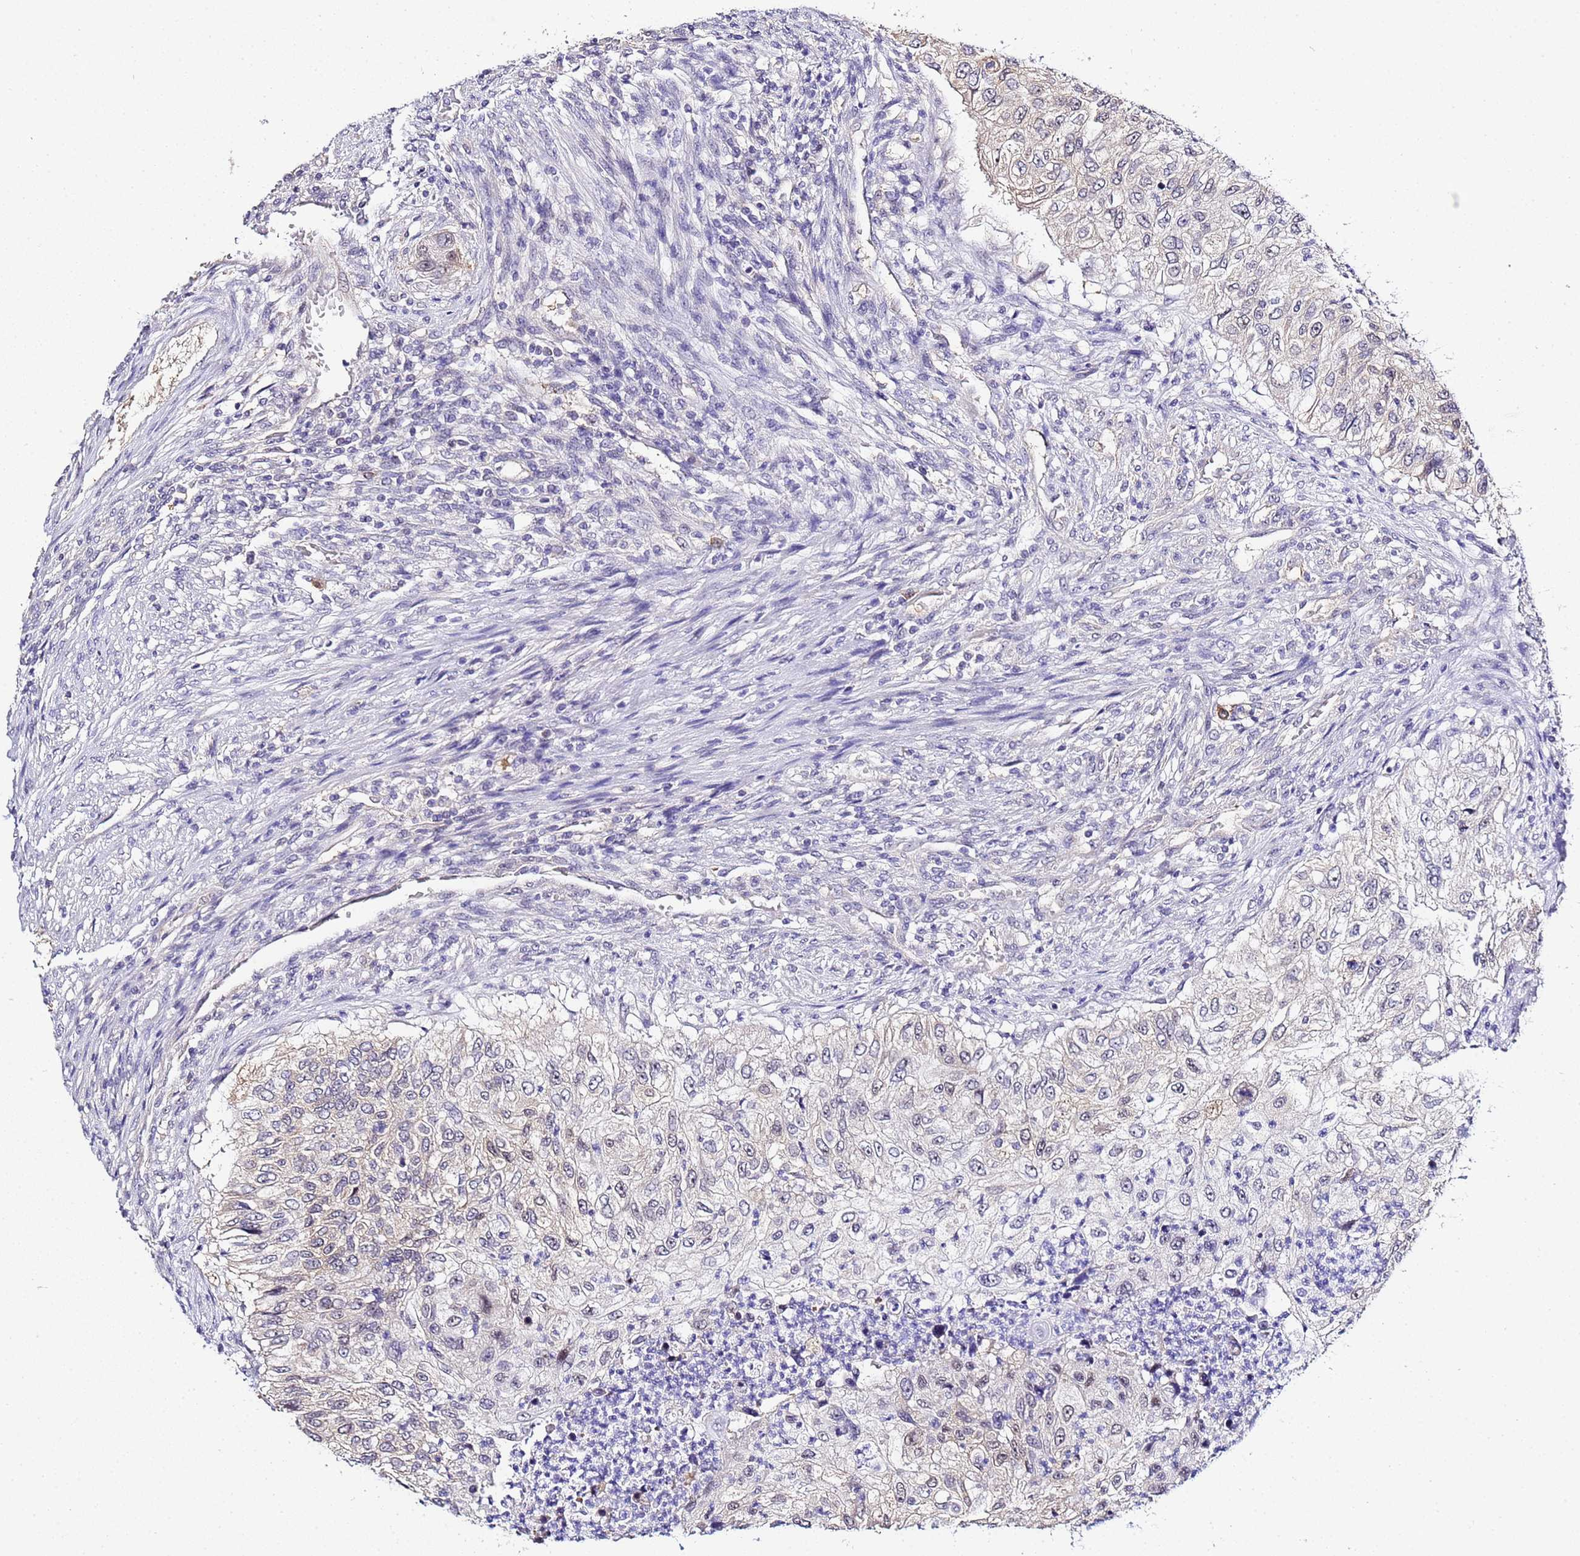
{"staining": {"intensity": "weak", "quantity": "<25%", "location": "nuclear"}, "tissue": "urothelial cancer", "cell_type": "Tumor cells", "image_type": "cancer", "snomed": [{"axis": "morphology", "description": "Urothelial carcinoma, High grade"}, {"axis": "topography", "description": "Urinary bladder"}], "caption": "Tumor cells are negative for protein expression in human urothelial cancer.", "gene": "ACTL6B", "patient": {"sex": "female", "age": 60}}